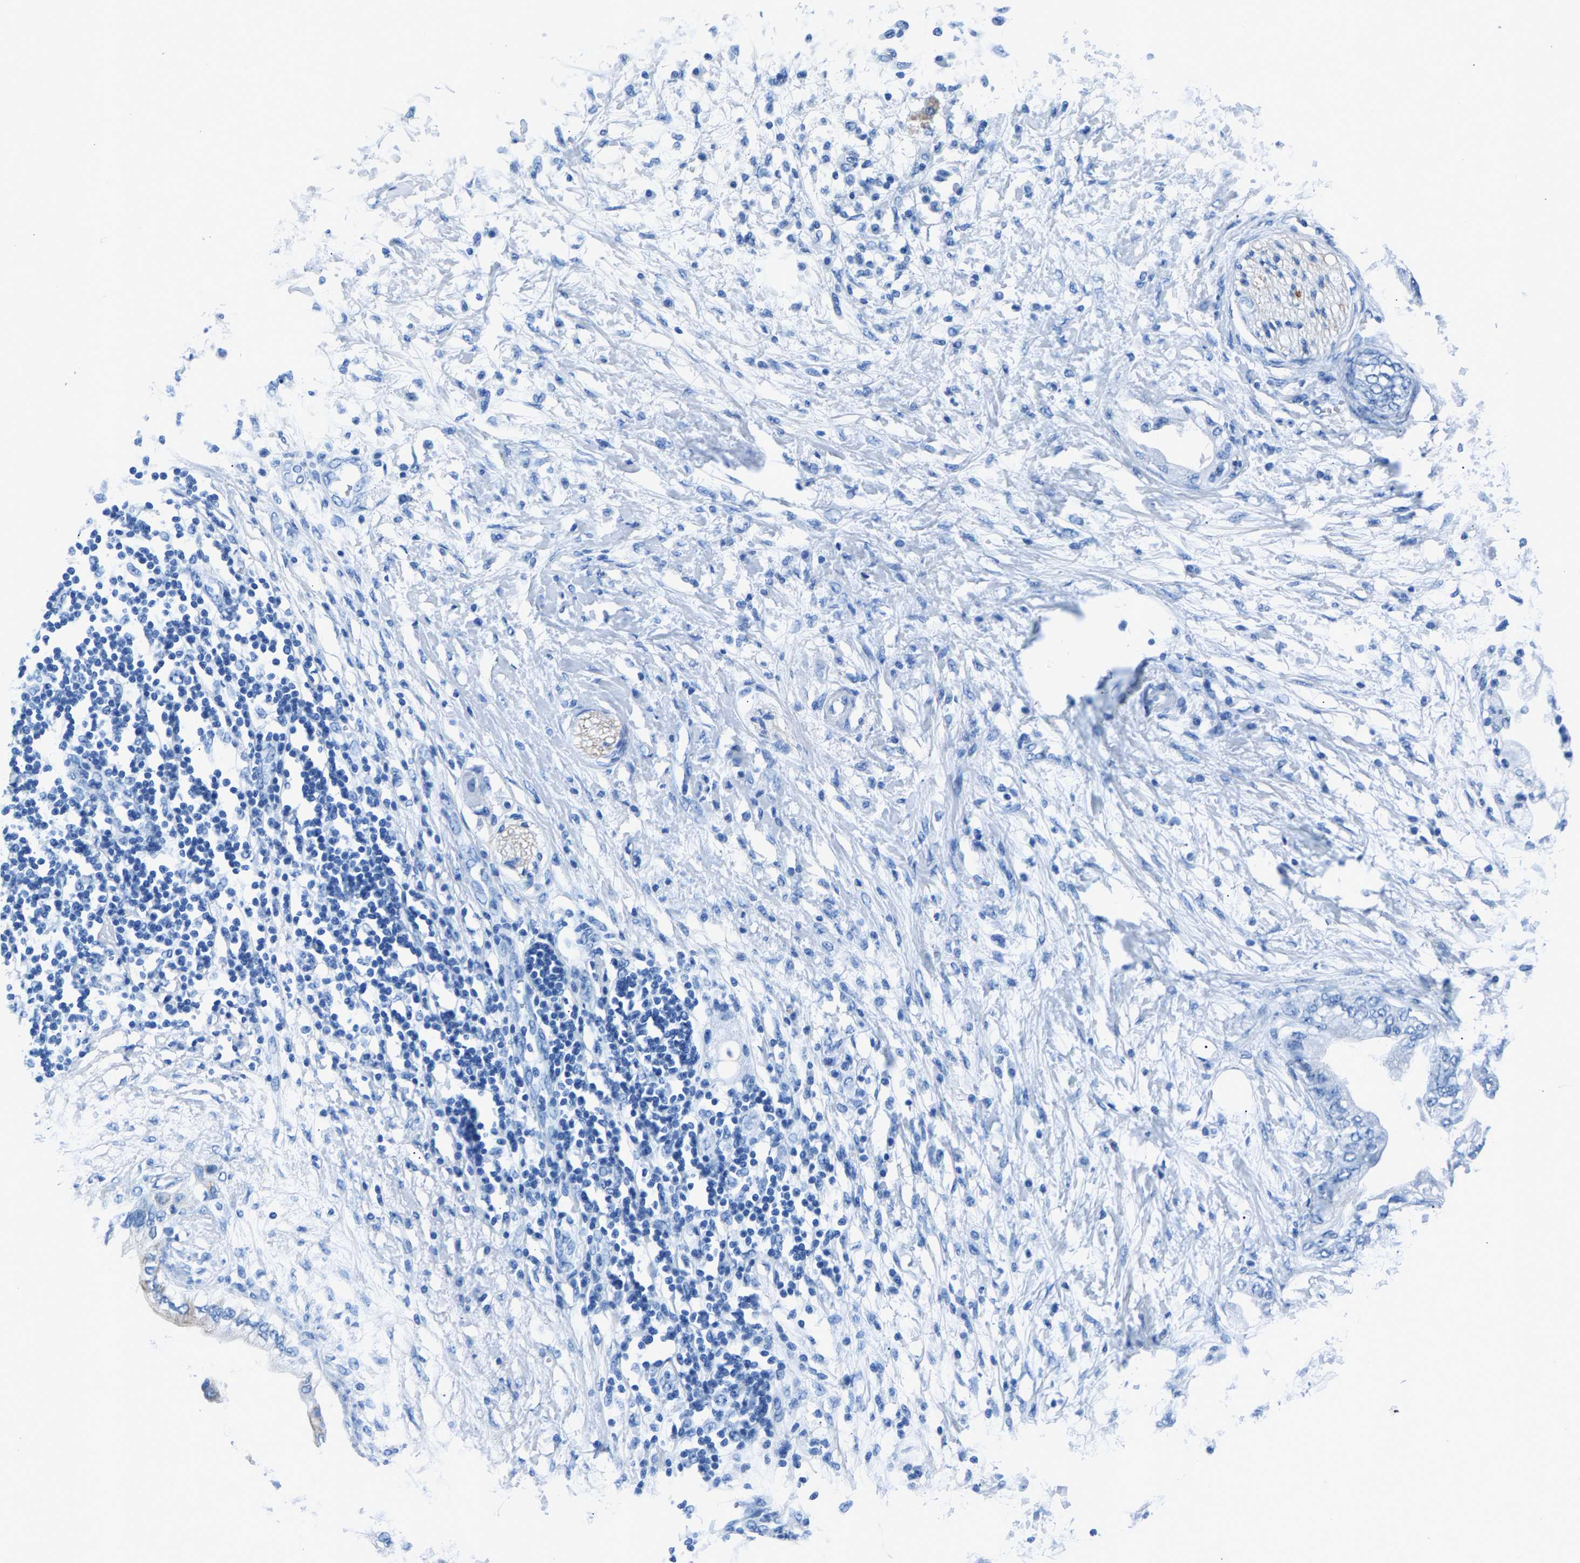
{"staining": {"intensity": "negative", "quantity": "none", "location": "none"}, "tissue": "adipose tissue", "cell_type": "Adipocytes", "image_type": "normal", "snomed": [{"axis": "morphology", "description": "Normal tissue, NOS"}, {"axis": "morphology", "description": "Adenocarcinoma, NOS"}, {"axis": "topography", "description": "Duodenum"}, {"axis": "topography", "description": "Peripheral nerve tissue"}], "caption": "A histopathology image of adipose tissue stained for a protein reveals no brown staining in adipocytes. (DAB (3,3'-diaminobenzidine) immunohistochemistry (IHC), high magnification).", "gene": "CPS1", "patient": {"sex": "female", "age": 60}}